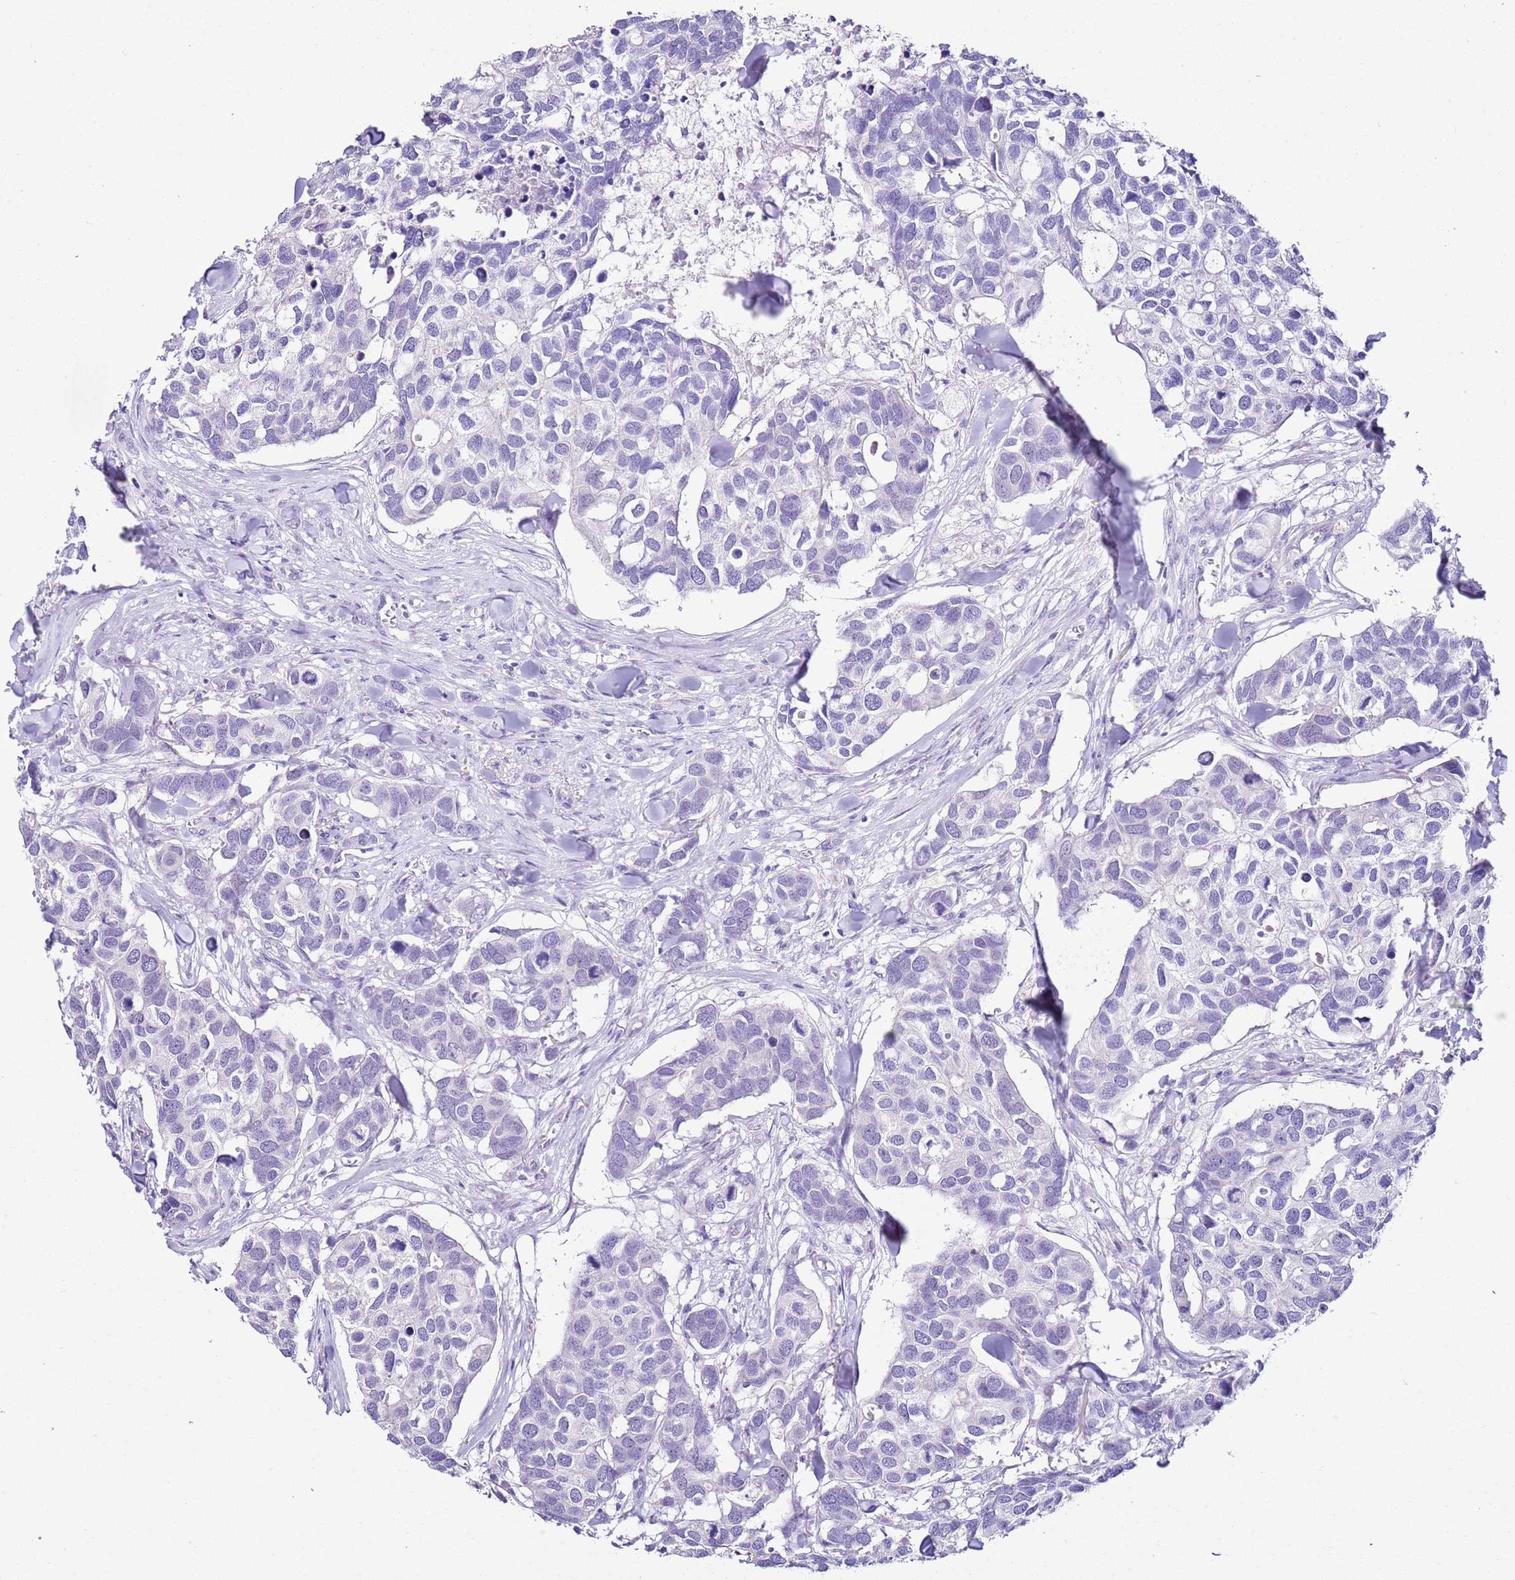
{"staining": {"intensity": "negative", "quantity": "none", "location": "none"}, "tissue": "breast cancer", "cell_type": "Tumor cells", "image_type": "cancer", "snomed": [{"axis": "morphology", "description": "Duct carcinoma"}, {"axis": "topography", "description": "Breast"}], "caption": "Tumor cells show no significant expression in breast cancer. (Stains: DAB (3,3'-diaminobenzidine) IHC with hematoxylin counter stain, Microscopy: brightfield microscopy at high magnification).", "gene": "HGD", "patient": {"sex": "female", "age": 83}}